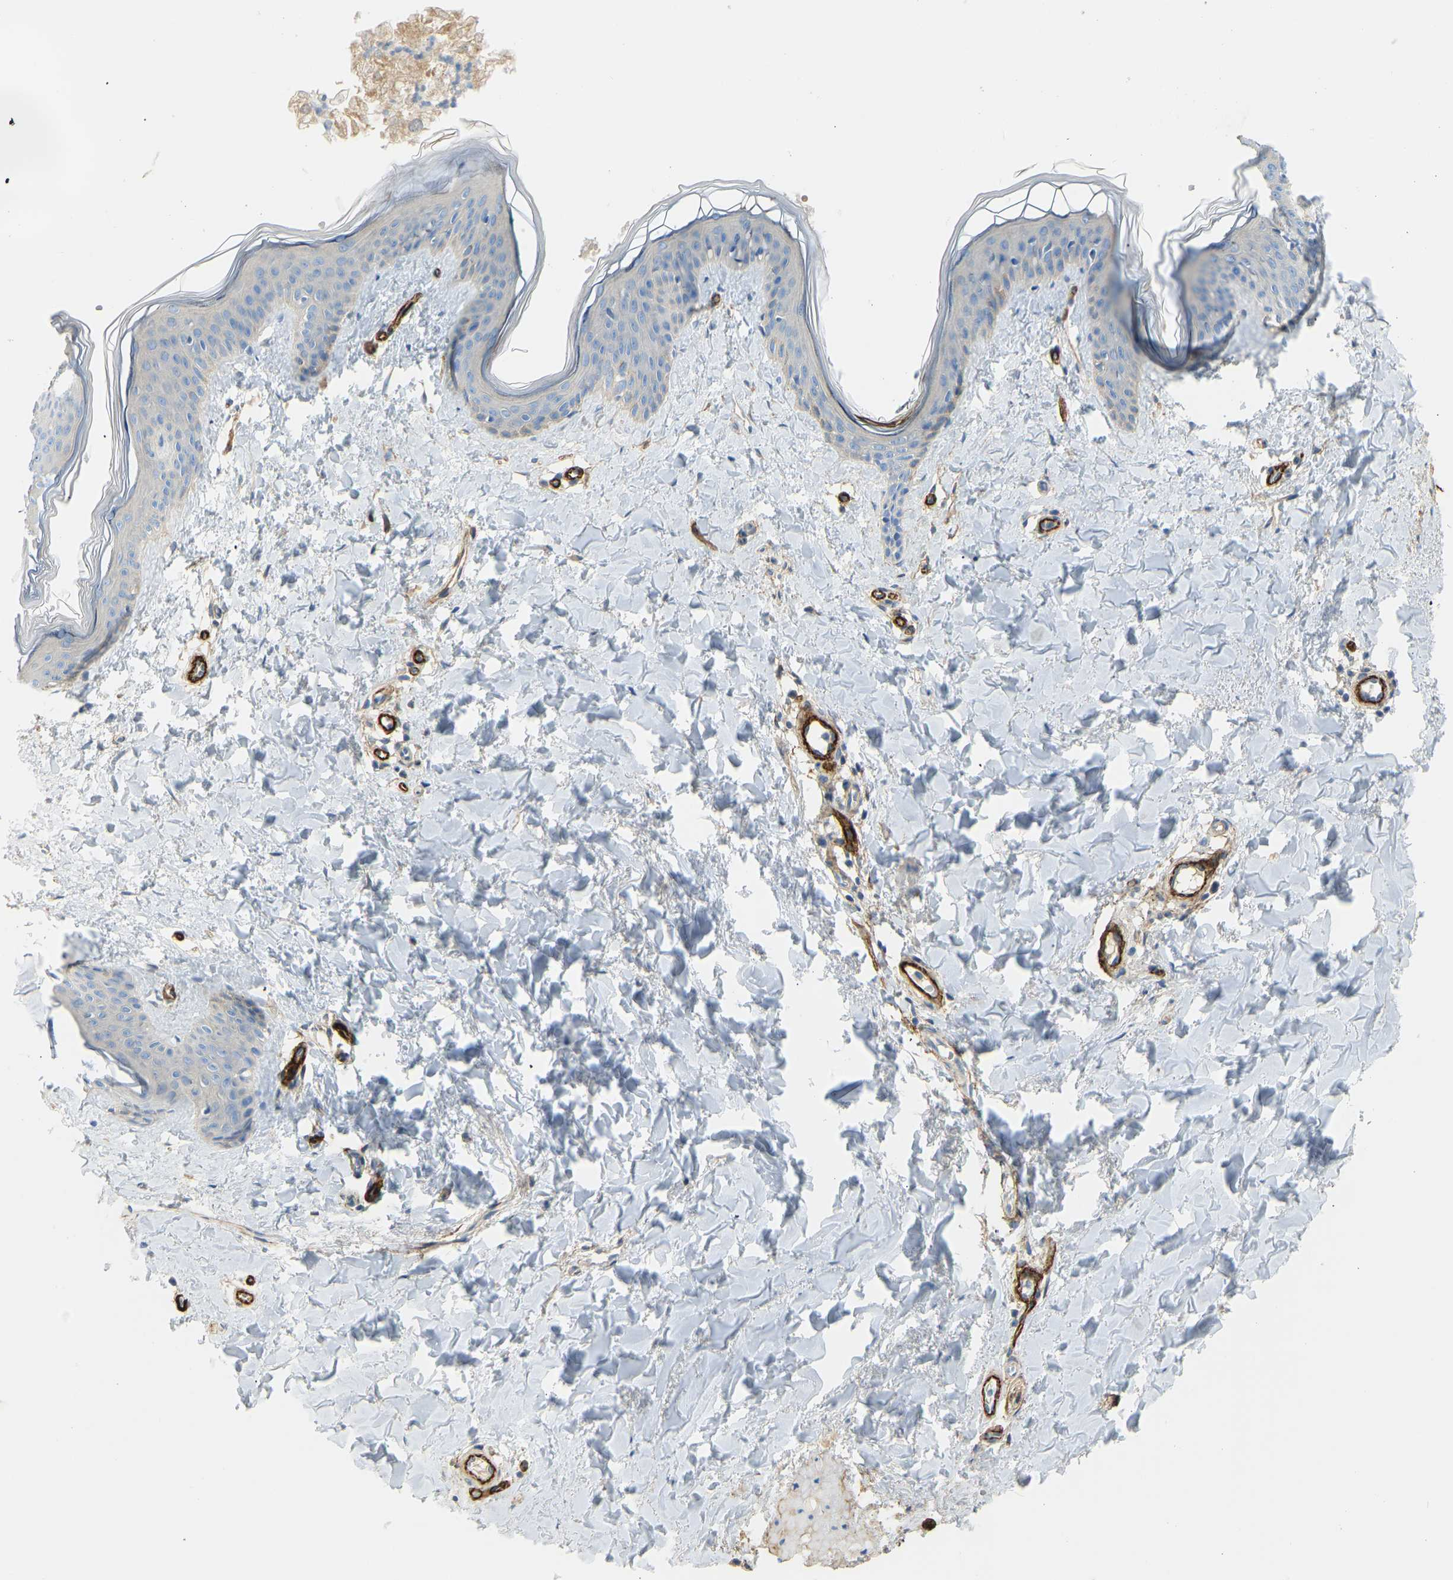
{"staining": {"intensity": "weak", "quantity": "<25%", "location": "cytoplasmic/membranous"}, "tissue": "skin", "cell_type": "Fibroblasts", "image_type": "normal", "snomed": [{"axis": "morphology", "description": "Normal tissue, NOS"}, {"axis": "topography", "description": "Skin"}], "caption": "The histopathology image demonstrates no significant staining in fibroblasts of skin. Nuclei are stained in blue.", "gene": "COL15A1", "patient": {"sex": "female", "age": 17}}